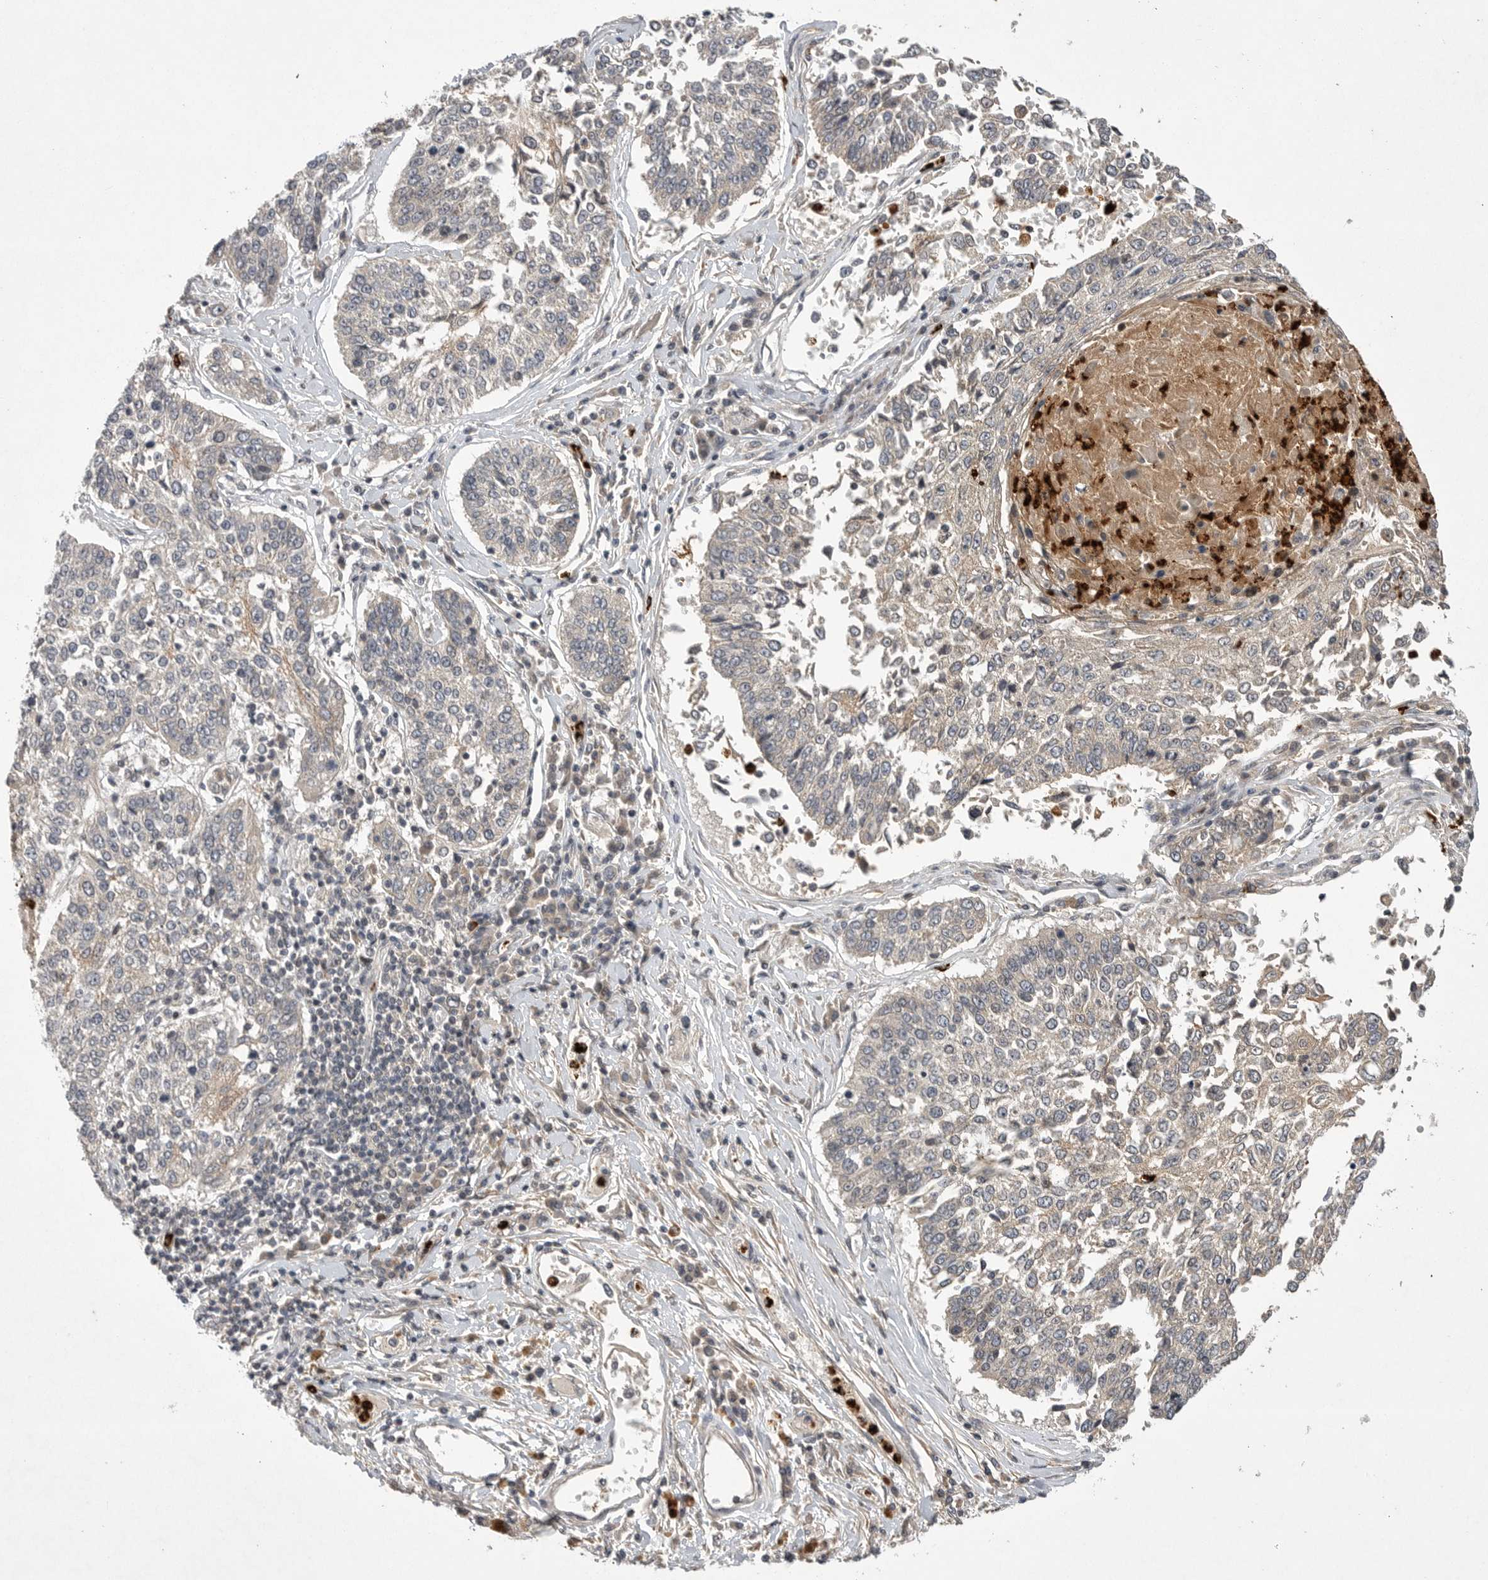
{"staining": {"intensity": "negative", "quantity": "none", "location": "none"}, "tissue": "lung cancer", "cell_type": "Tumor cells", "image_type": "cancer", "snomed": [{"axis": "morphology", "description": "Normal tissue, NOS"}, {"axis": "morphology", "description": "Squamous cell carcinoma, NOS"}, {"axis": "topography", "description": "Cartilage tissue"}, {"axis": "topography", "description": "Lung"}, {"axis": "topography", "description": "Peripheral nerve tissue"}], "caption": "DAB (3,3'-diaminobenzidine) immunohistochemical staining of human lung cancer demonstrates no significant expression in tumor cells.", "gene": "UBE3D", "patient": {"sex": "female", "age": 49}}